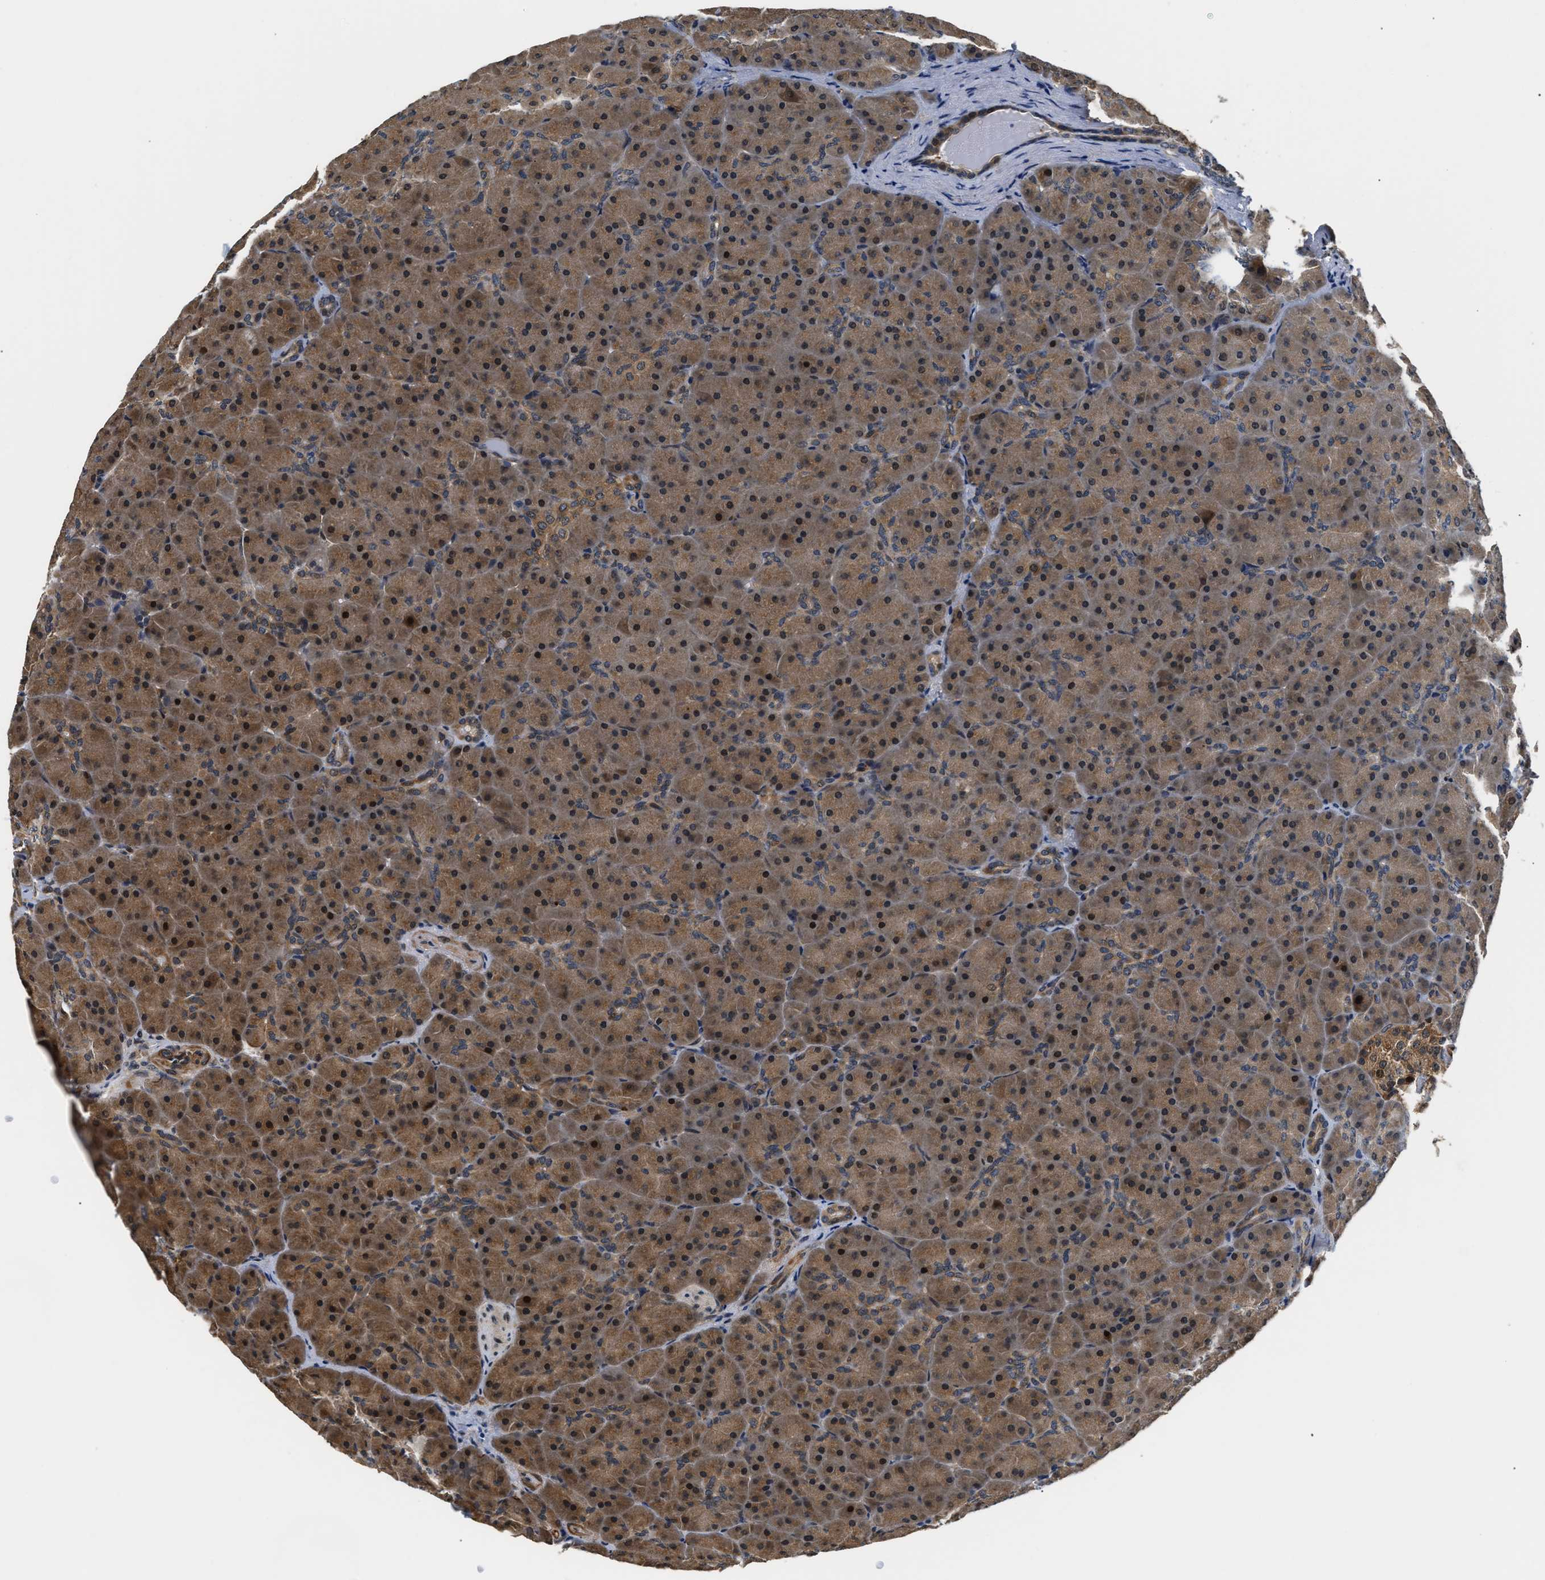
{"staining": {"intensity": "moderate", "quantity": ">75%", "location": "cytoplasmic/membranous,nuclear"}, "tissue": "pancreas", "cell_type": "Exocrine glandular cells", "image_type": "normal", "snomed": [{"axis": "morphology", "description": "Normal tissue, NOS"}, {"axis": "topography", "description": "Pancreas"}], "caption": "Immunohistochemistry micrograph of unremarkable human pancreas stained for a protein (brown), which demonstrates medium levels of moderate cytoplasmic/membranous,nuclear positivity in about >75% of exocrine glandular cells.", "gene": "LARP6", "patient": {"sex": "male", "age": 66}}